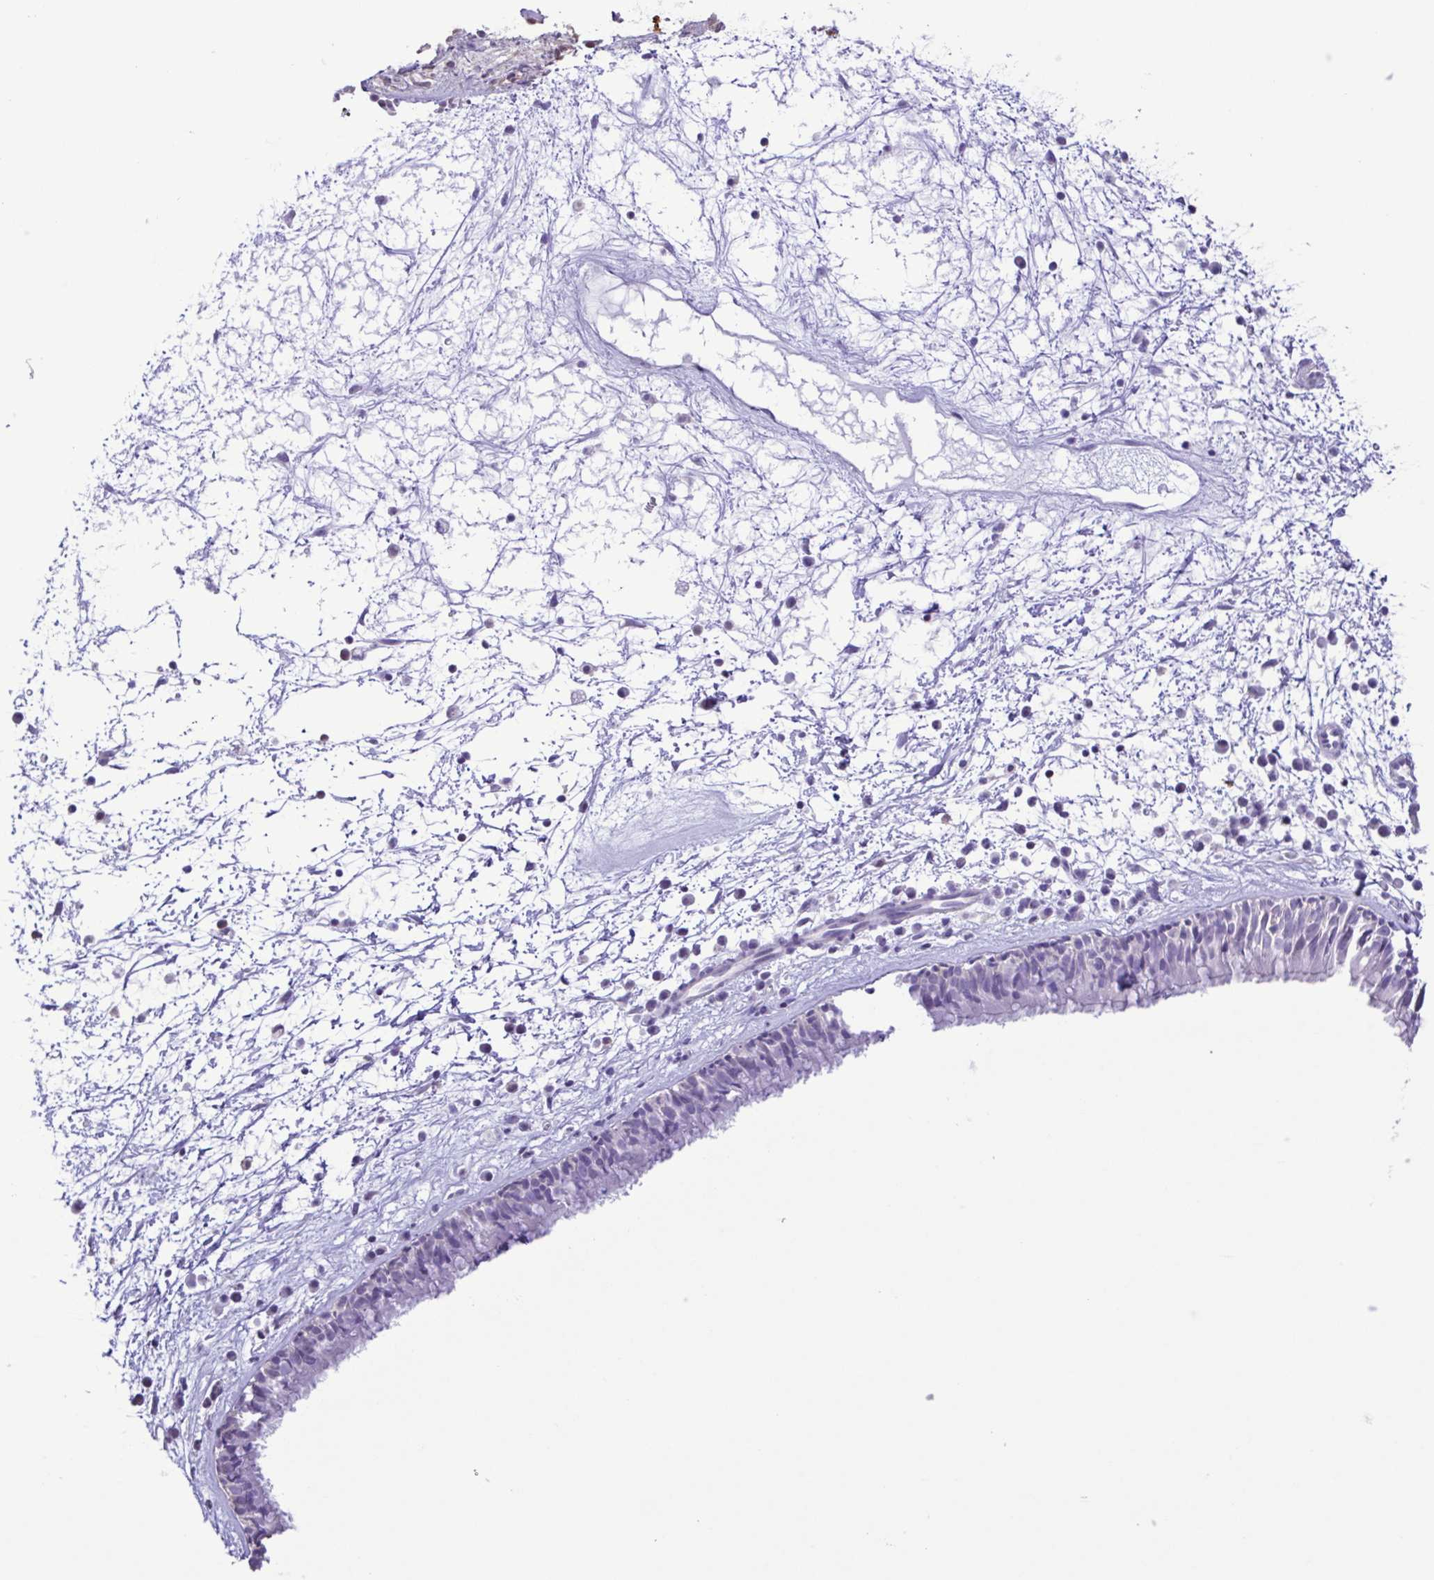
{"staining": {"intensity": "negative", "quantity": "none", "location": "none"}, "tissue": "nasopharynx", "cell_type": "Respiratory epithelial cells", "image_type": "normal", "snomed": [{"axis": "morphology", "description": "Normal tissue, NOS"}, {"axis": "topography", "description": "Nasopharynx"}], "caption": "DAB immunohistochemical staining of normal human nasopharynx reveals no significant positivity in respiratory epithelial cells. (Stains: DAB (3,3'-diaminobenzidine) IHC with hematoxylin counter stain, Microscopy: brightfield microscopy at high magnification).", "gene": "CYP17A1", "patient": {"sex": "male", "age": 24}}